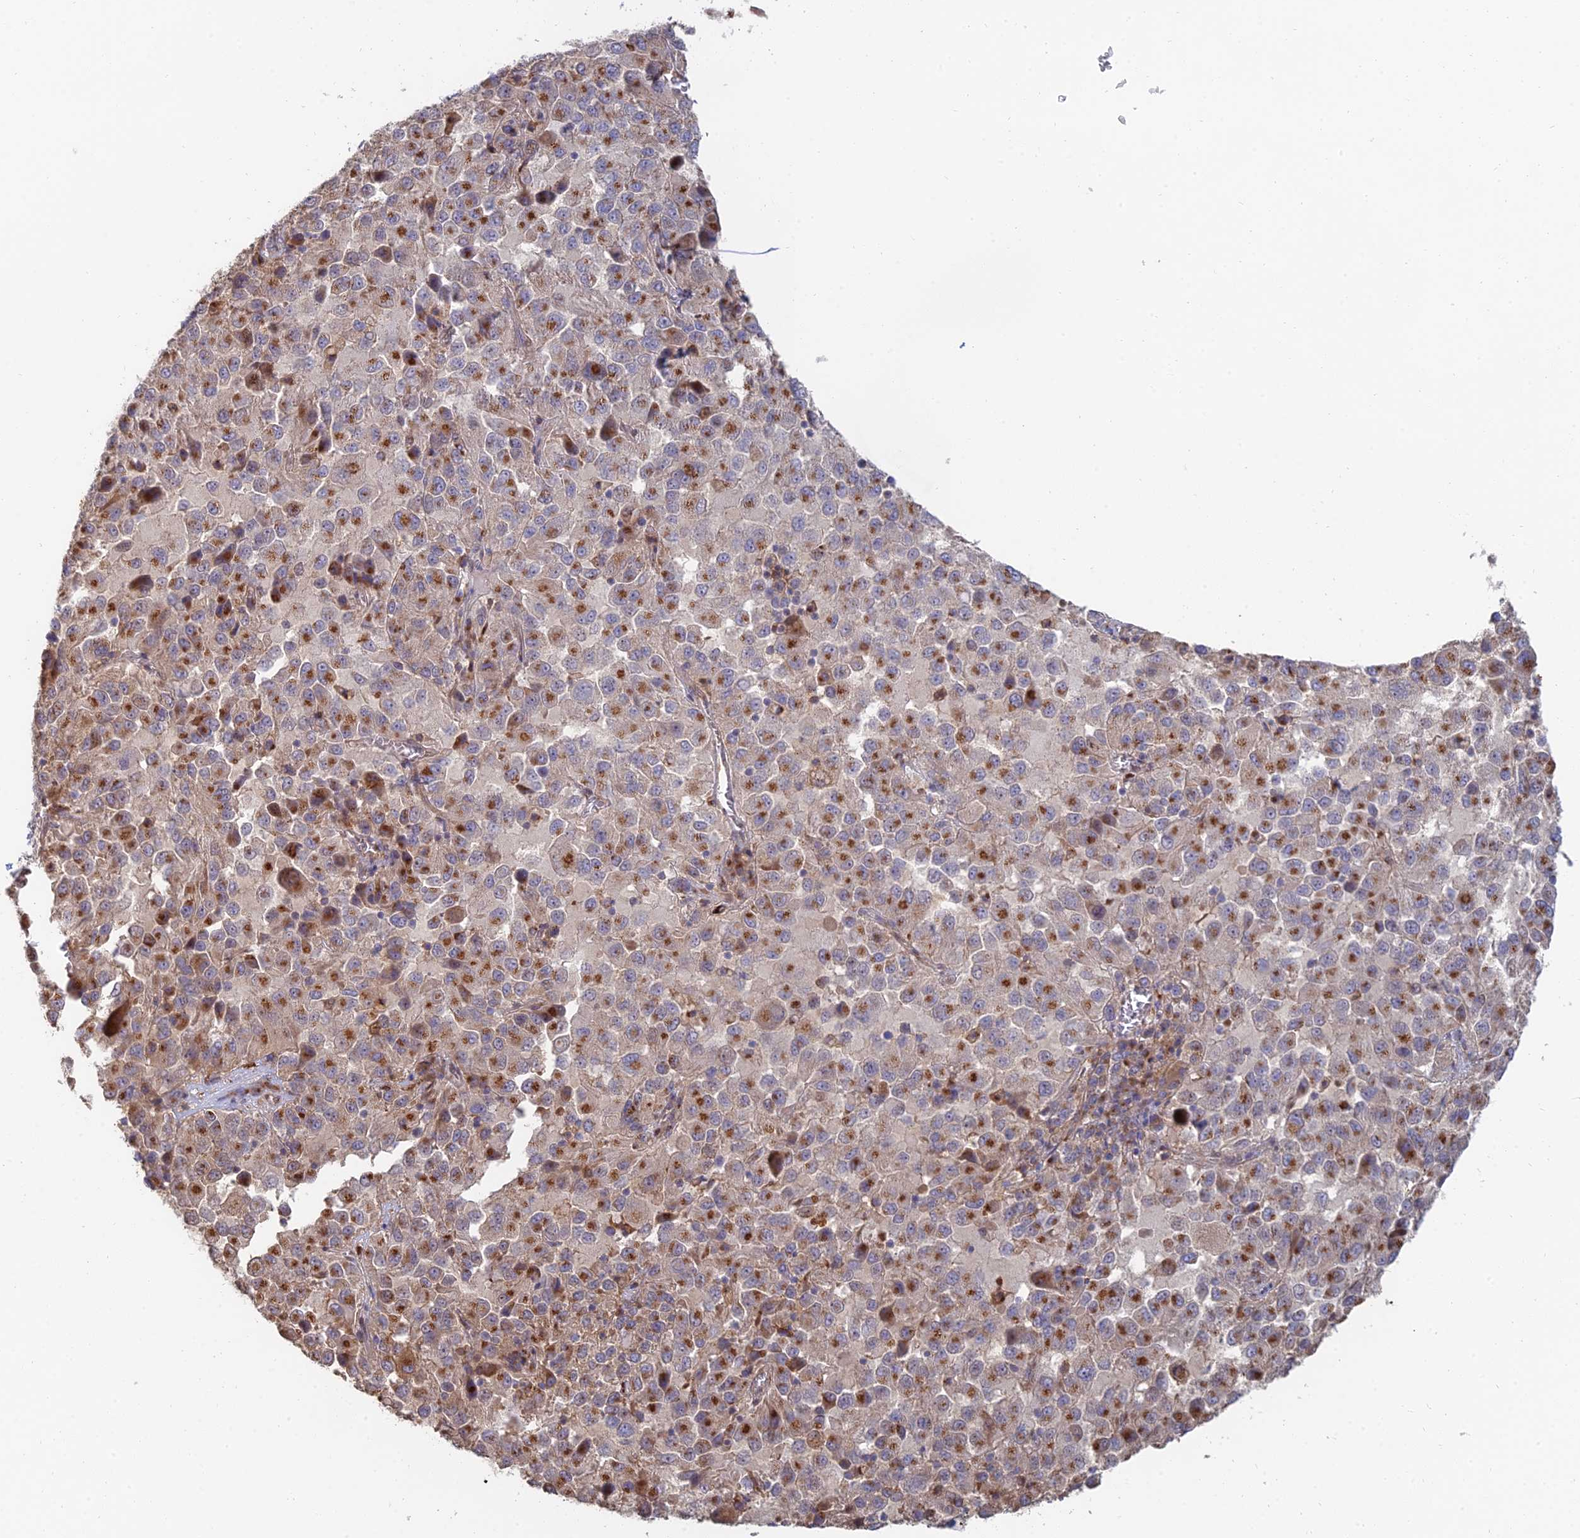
{"staining": {"intensity": "moderate", "quantity": "25%-75%", "location": "cytoplasmic/membranous"}, "tissue": "melanoma", "cell_type": "Tumor cells", "image_type": "cancer", "snomed": [{"axis": "morphology", "description": "Malignant melanoma, Metastatic site"}, {"axis": "topography", "description": "Lung"}], "caption": "The photomicrograph shows staining of melanoma, revealing moderate cytoplasmic/membranous protein expression (brown color) within tumor cells. The protein of interest is shown in brown color, while the nuclei are stained blue.", "gene": "HS2ST1", "patient": {"sex": "male", "age": 64}}